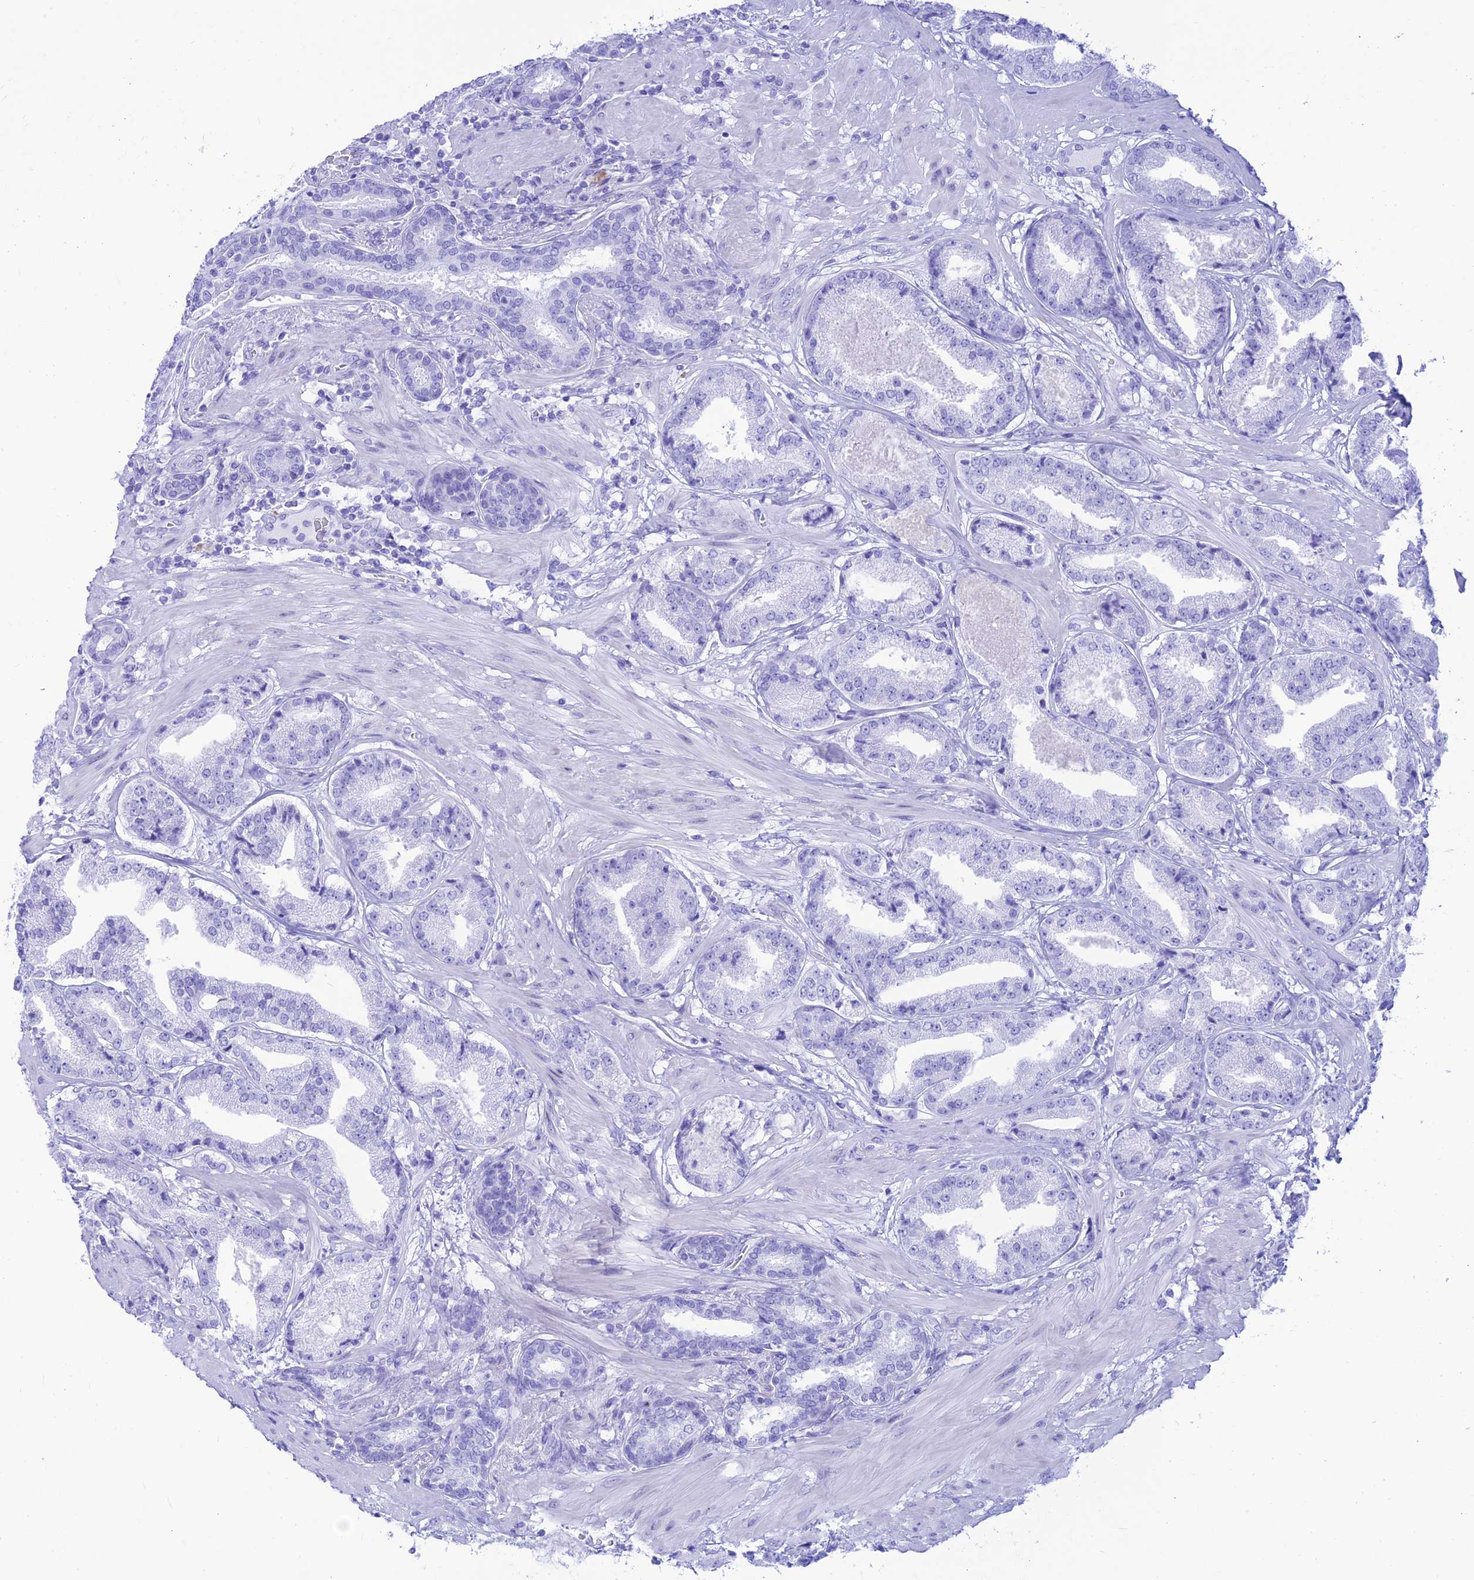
{"staining": {"intensity": "negative", "quantity": "none", "location": "none"}, "tissue": "prostate cancer", "cell_type": "Tumor cells", "image_type": "cancer", "snomed": [{"axis": "morphology", "description": "Adenocarcinoma, High grade"}, {"axis": "topography", "description": "Prostate"}], "caption": "There is no significant staining in tumor cells of prostate adenocarcinoma (high-grade).", "gene": "PRNP", "patient": {"sex": "male", "age": 63}}